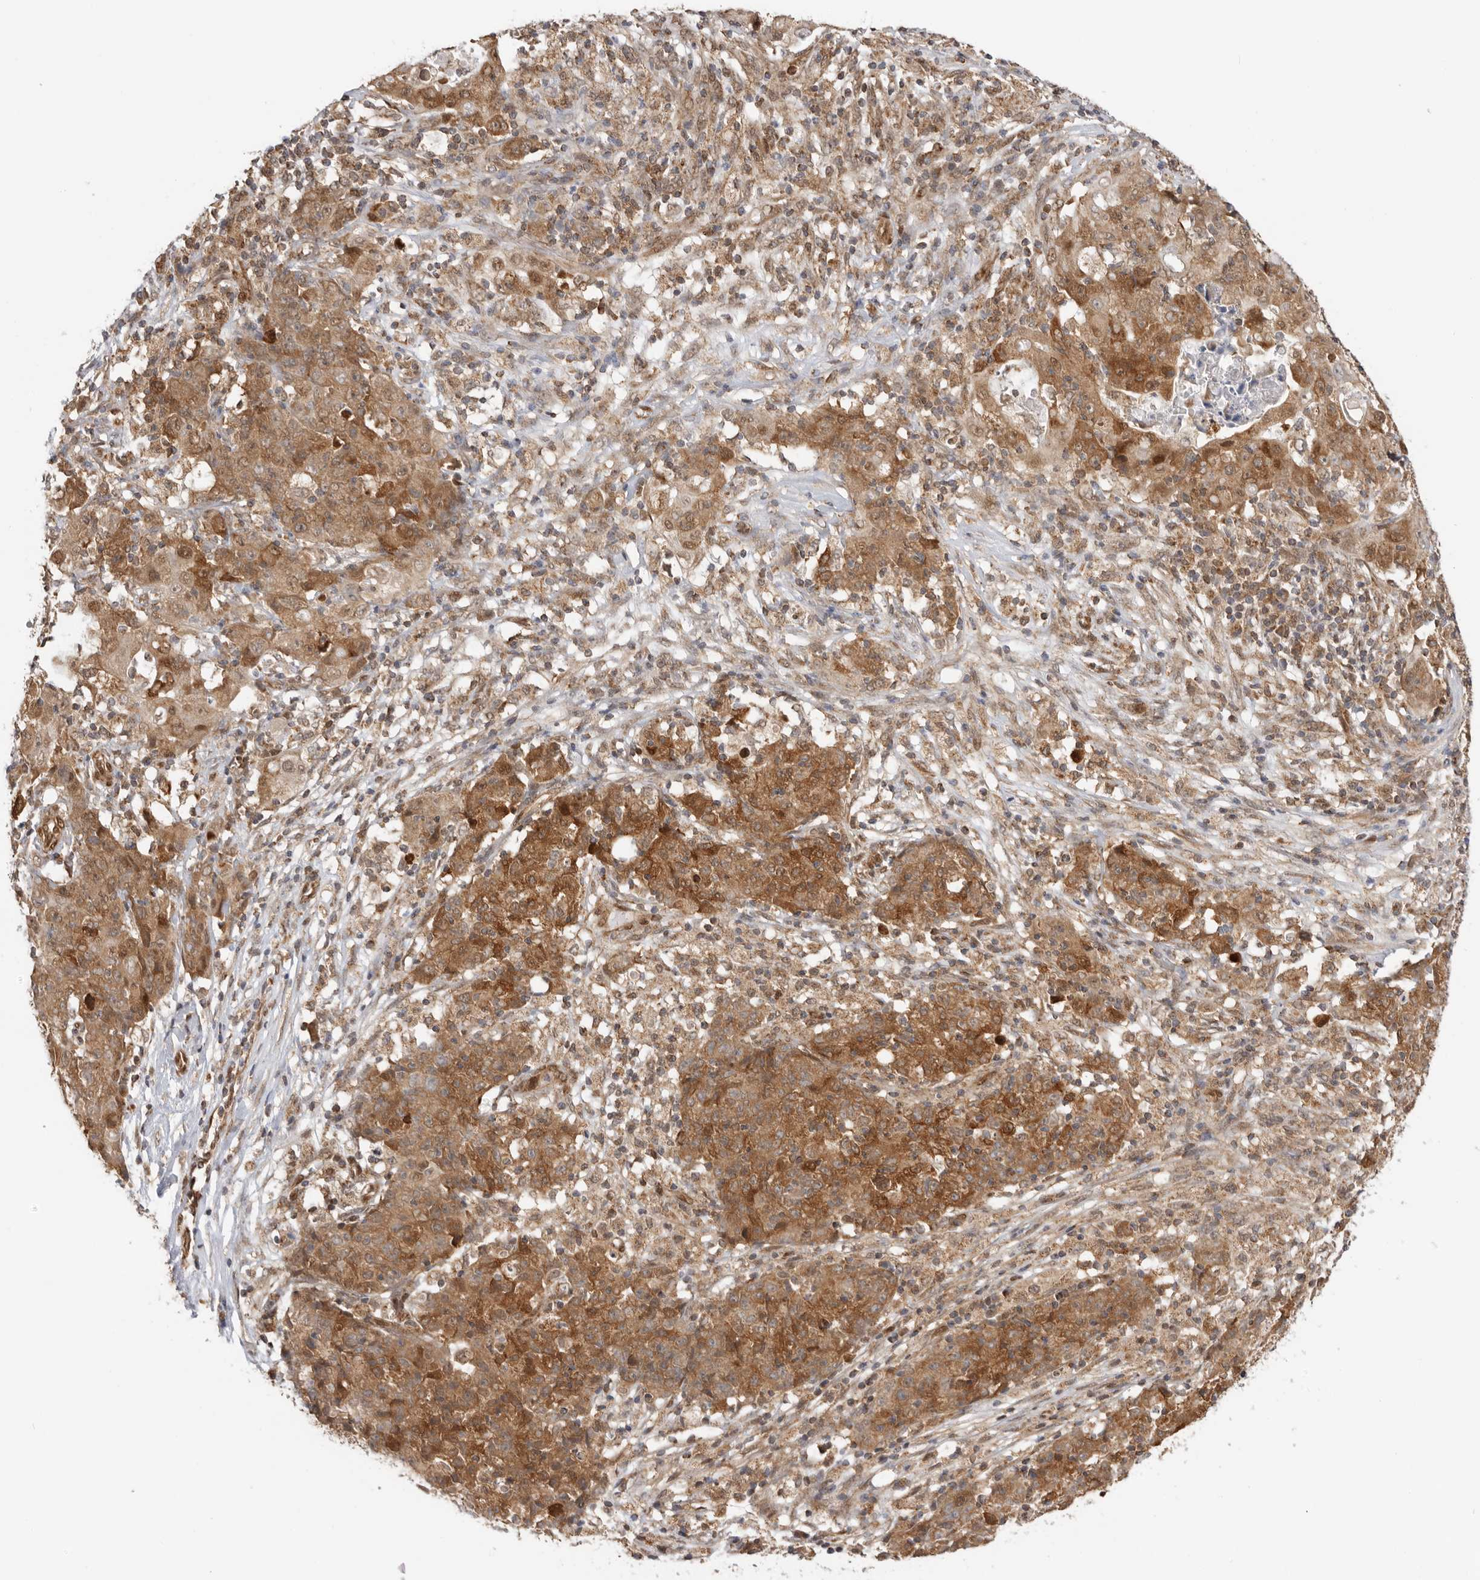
{"staining": {"intensity": "moderate", "quantity": ">75%", "location": "cytoplasmic/membranous"}, "tissue": "ovarian cancer", "cell_type": "Tumor cells", "image_type": "cancer", "snomed": [{"axis": "morphology", "description": "Carcinoma, endometroid"}, {"axis": "topography", "description": "Ovary"}], "caption": "Tumor cells demonstrate moderate cytoplasmic/membranous positivity in about >75% of cells in ovarian endometroid carcinoma.", "gene": "DCAF8", "patient": {"sex": "female", "age": 42}}